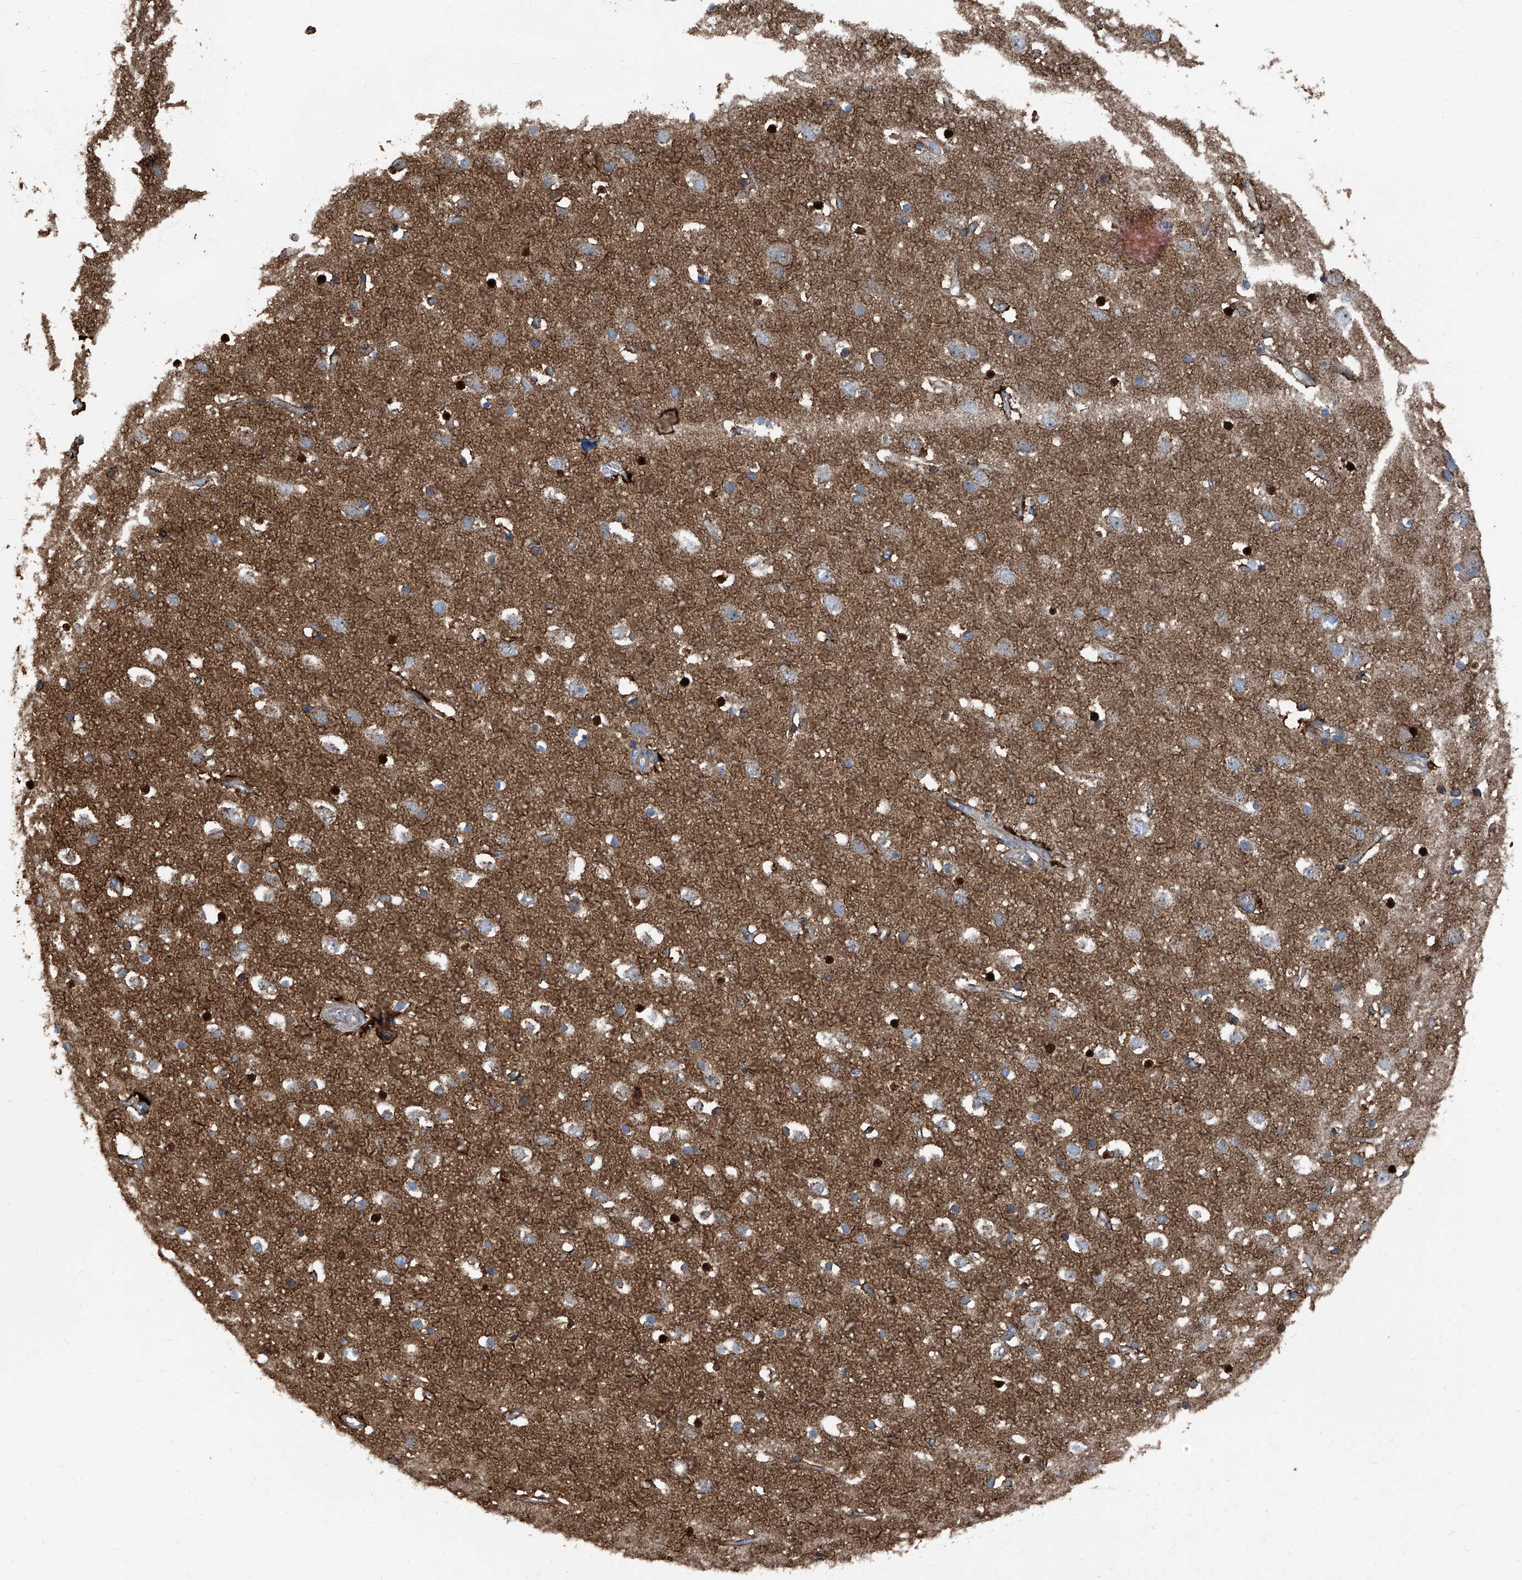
{"staining": {"intensity": "moderate", "quantity": ">75%", "location": "cytoplasmic/membranous"}, "tissue": "cerebral cortex", "cell_type": "Endothelial cells", "image_type": "normal", "snomed": [{"axis": "morphology", "description": "Normal tissue, NOS"}, {"axis": "topography", "description": "Cerebral cortex"}], "caption": "Endothelial cells display medium levels of moderate cytoplasmic/membranous staining in about >75% of cells in normal human cerebral cortex. The protein is stained brown, and the nuclei are stained in blue (DAB (3,3'-diaminobenzidine) IHC with brightfield microscopy, high magnification).", "gene": "SEPTIN7", "patient": {"sex": "male", "age": 54}}